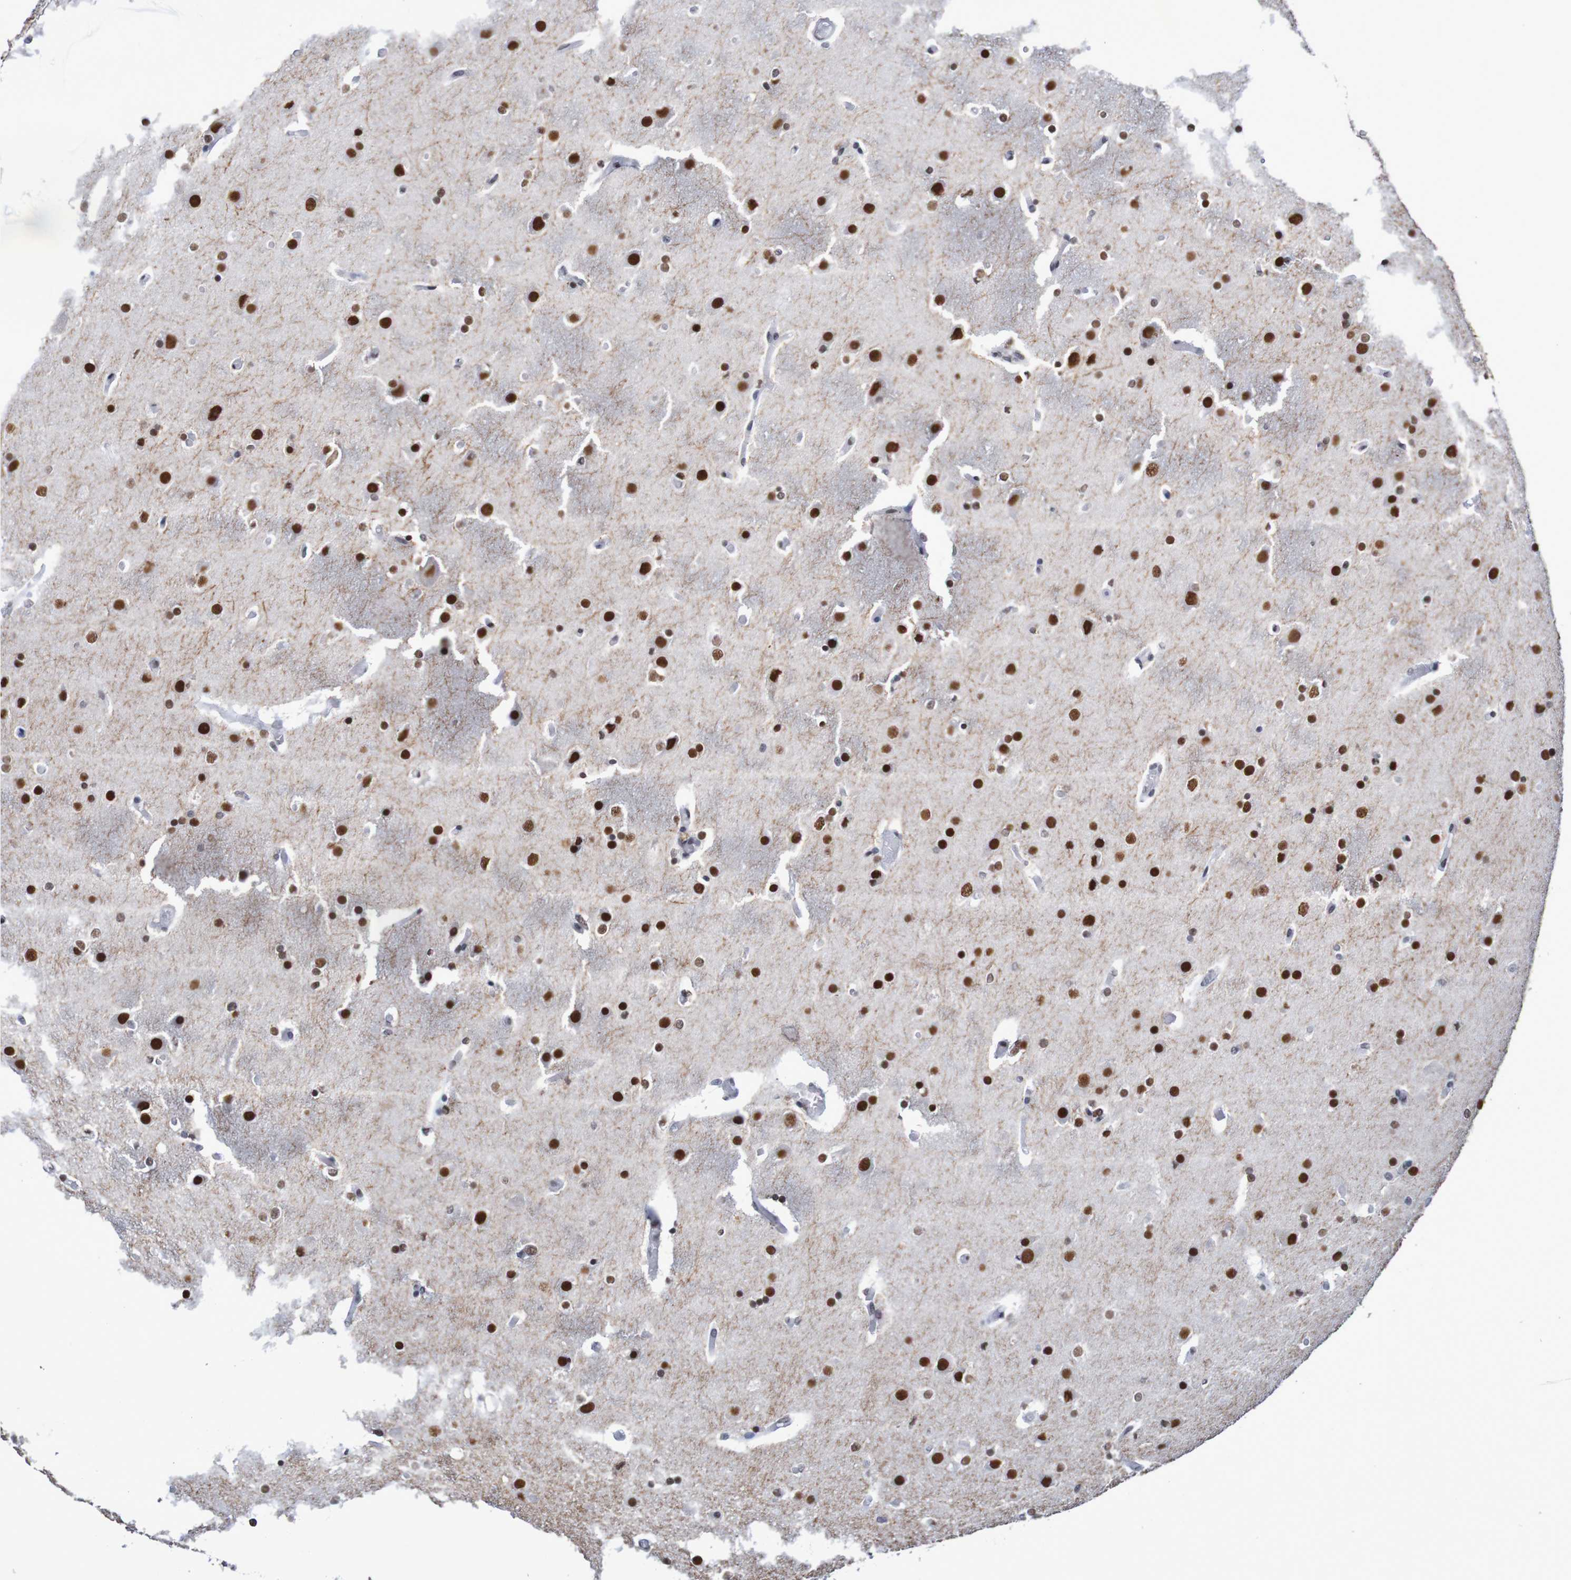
{"staining": {"intensity": "strong", "quantity": ">75%", "location": "nuclear"}, "tissue": "glioma", "cell_type": "Tumor cells", "image_type": "cancer", "snomed": [{"axis": "morphology", "description": "Glioma, malignant, High grade"}, {"axis": "topography", "description": "Cerebral cortex"}], "caption": "Glioma stained for a protein (brown) exhibits strong nuclear positive staining in approximately >75% of tumor cells.", "gene": "MRTFB", "patient": {"sex": "female", "age": 36}}